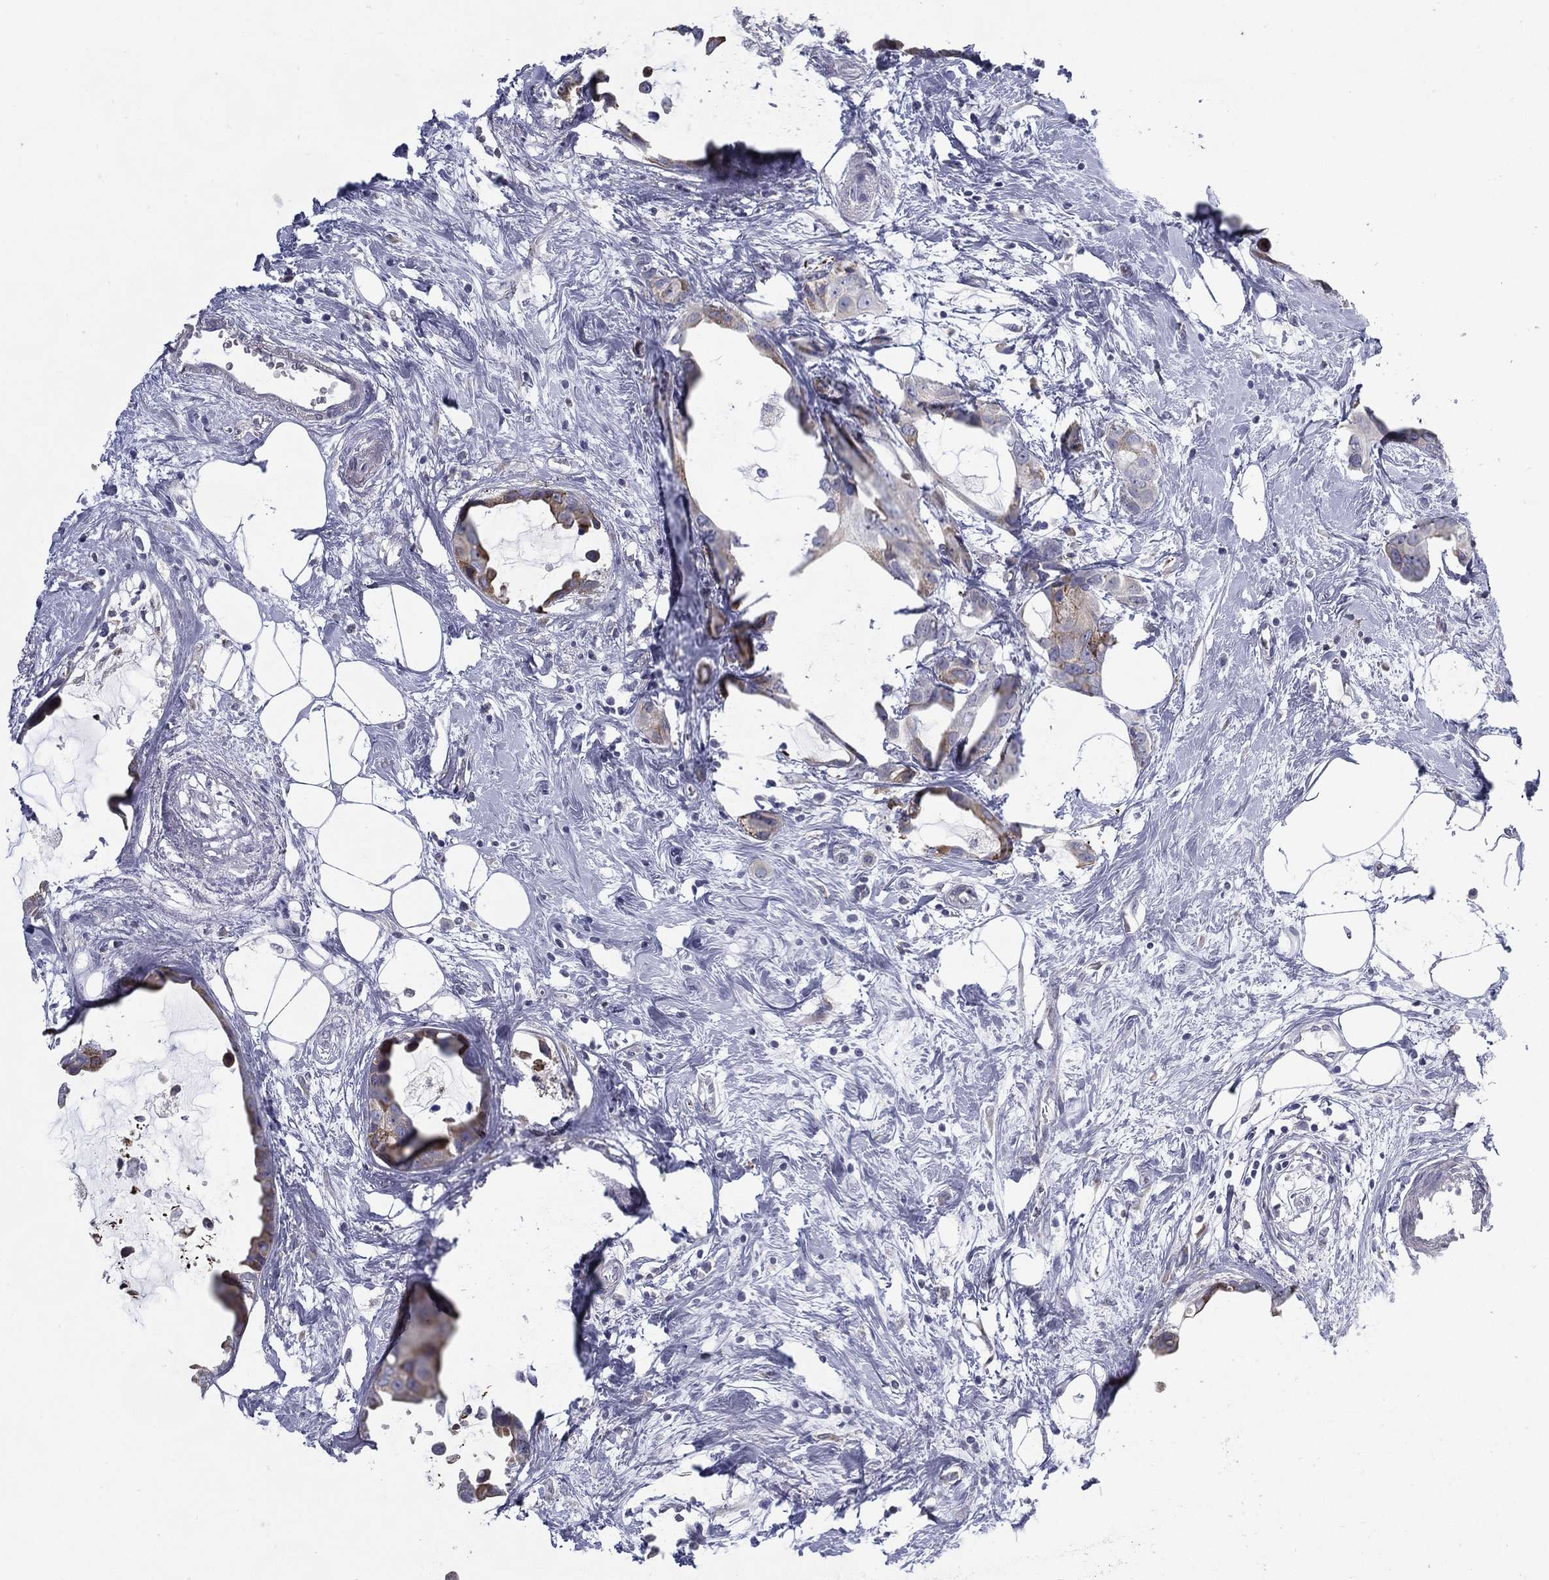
{"staining": {"intensity": "moderate", "quantity": "<25%", "location": "cytoplasmic/membranous"}, "tissue": "breast cancer", "cell_type": "Tumor cells", "image_type": "cancer", "snomed": [{"axis": "morphology", "description": "Duct carcinoma"}, {"axis": "topography", "description": "Breast"}], "caption": "Protein staining displays moderate cytoplasmic/membranous staining in approximately <25% of tumor cells in breast cancer (invasive ductal carcinoma). The protein is stained brown, and the nuclei are stained in blue (DAB (3,3'-diaminobenzidine) IHC with brightfield microscopy, high magnification).", "gene": "C19orf18", "patient": {"sex": "female", "age": 45}}